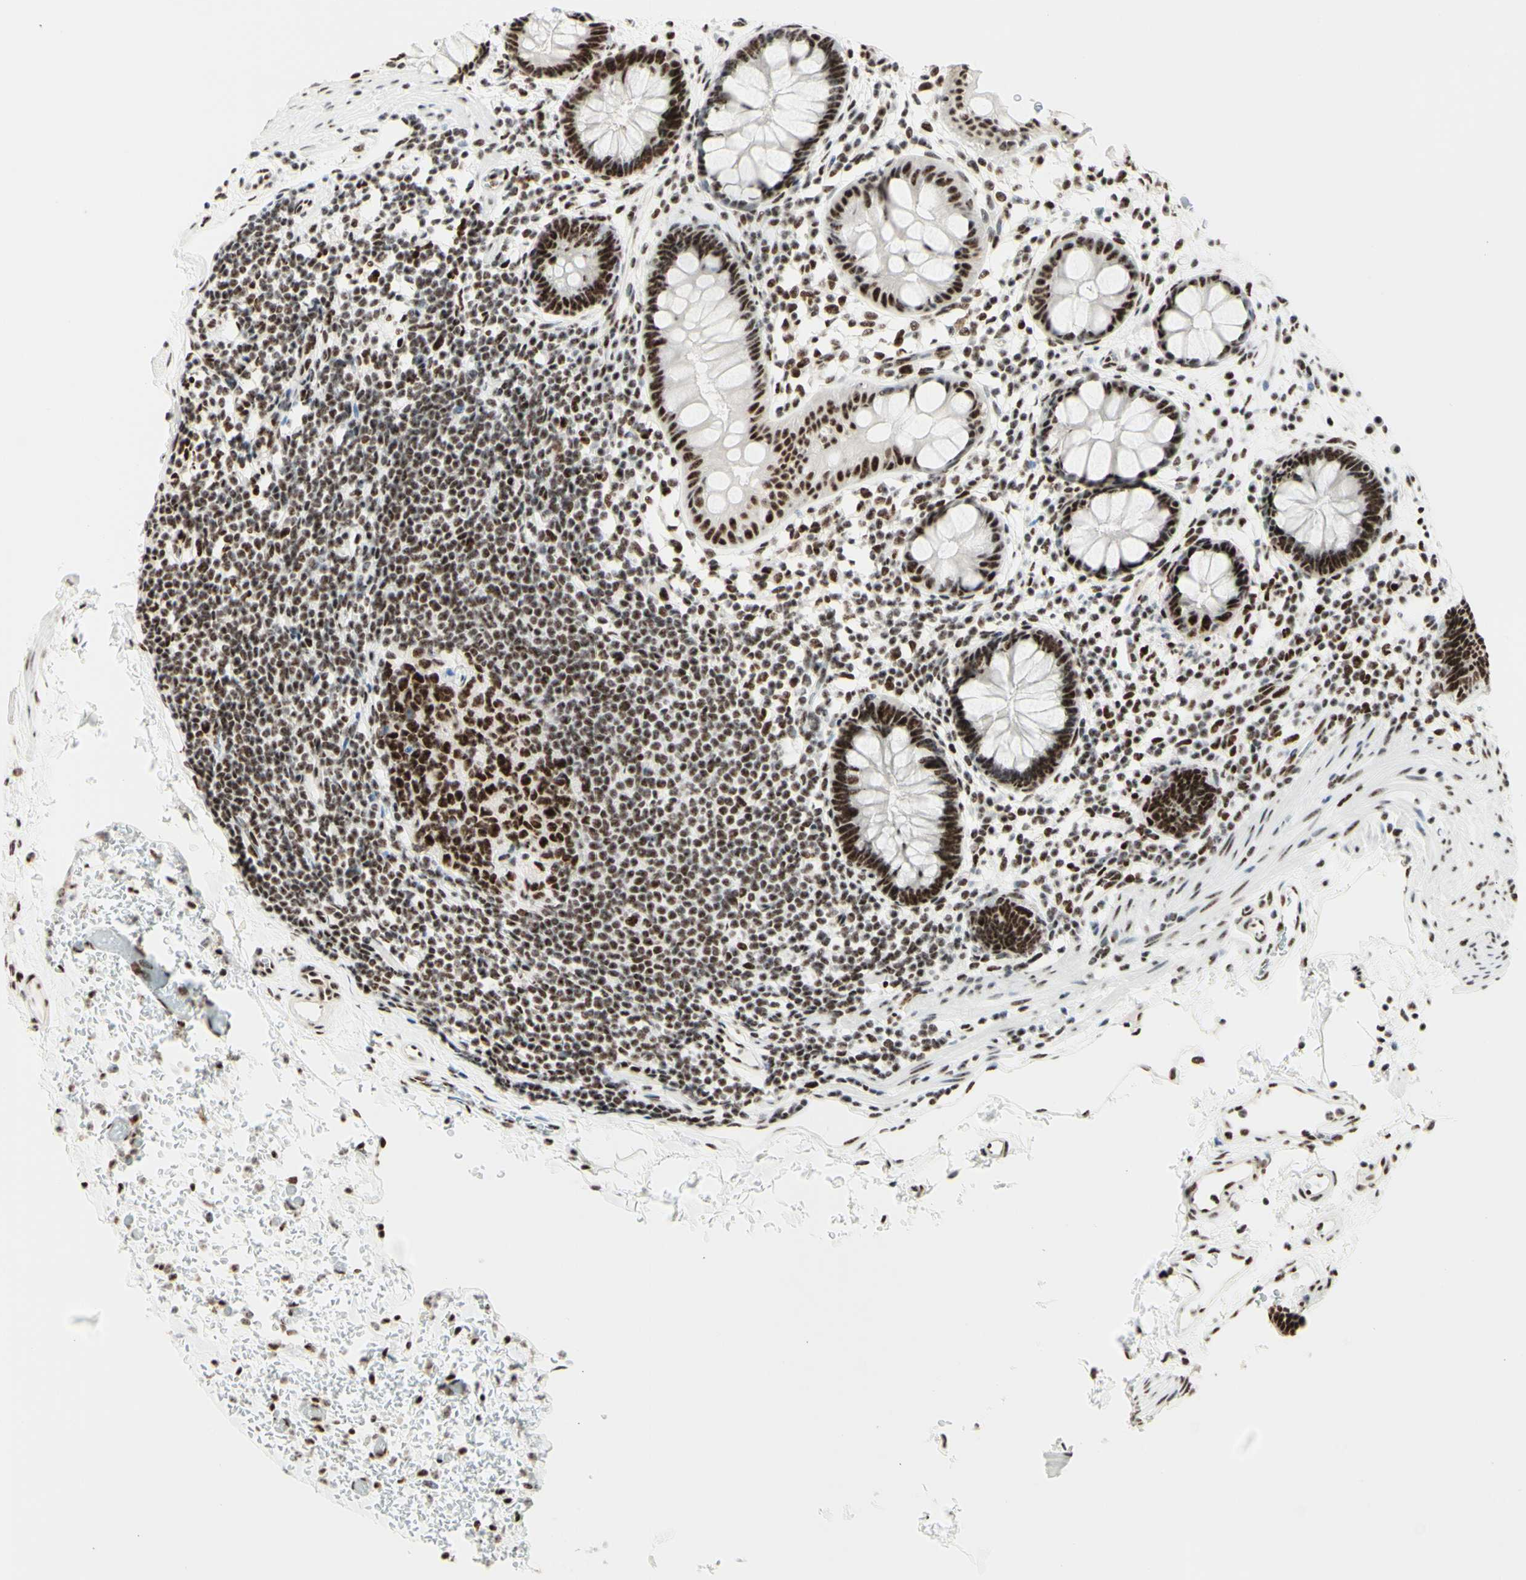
{"staining": {"intensity": "strong", "quantity": "25%-75%", "location": "nuclear"}, "tissue": "rectum", "cell_type": "Glandular cells", "image_type": "normal", "snomed": [{"axis": "morphology", "description": "Normal tissue, NOS"}, {"axis": "topography", "description": "Rectum"}], "caption": "Strong nuclear staining for a protein is appreciated in approximately 25%-75% of glandular cells of unremarkable rectum using immunohistochemistry (IHC).", "gene": "WTAP", "patient": {"sex": "female", "age": 24}}